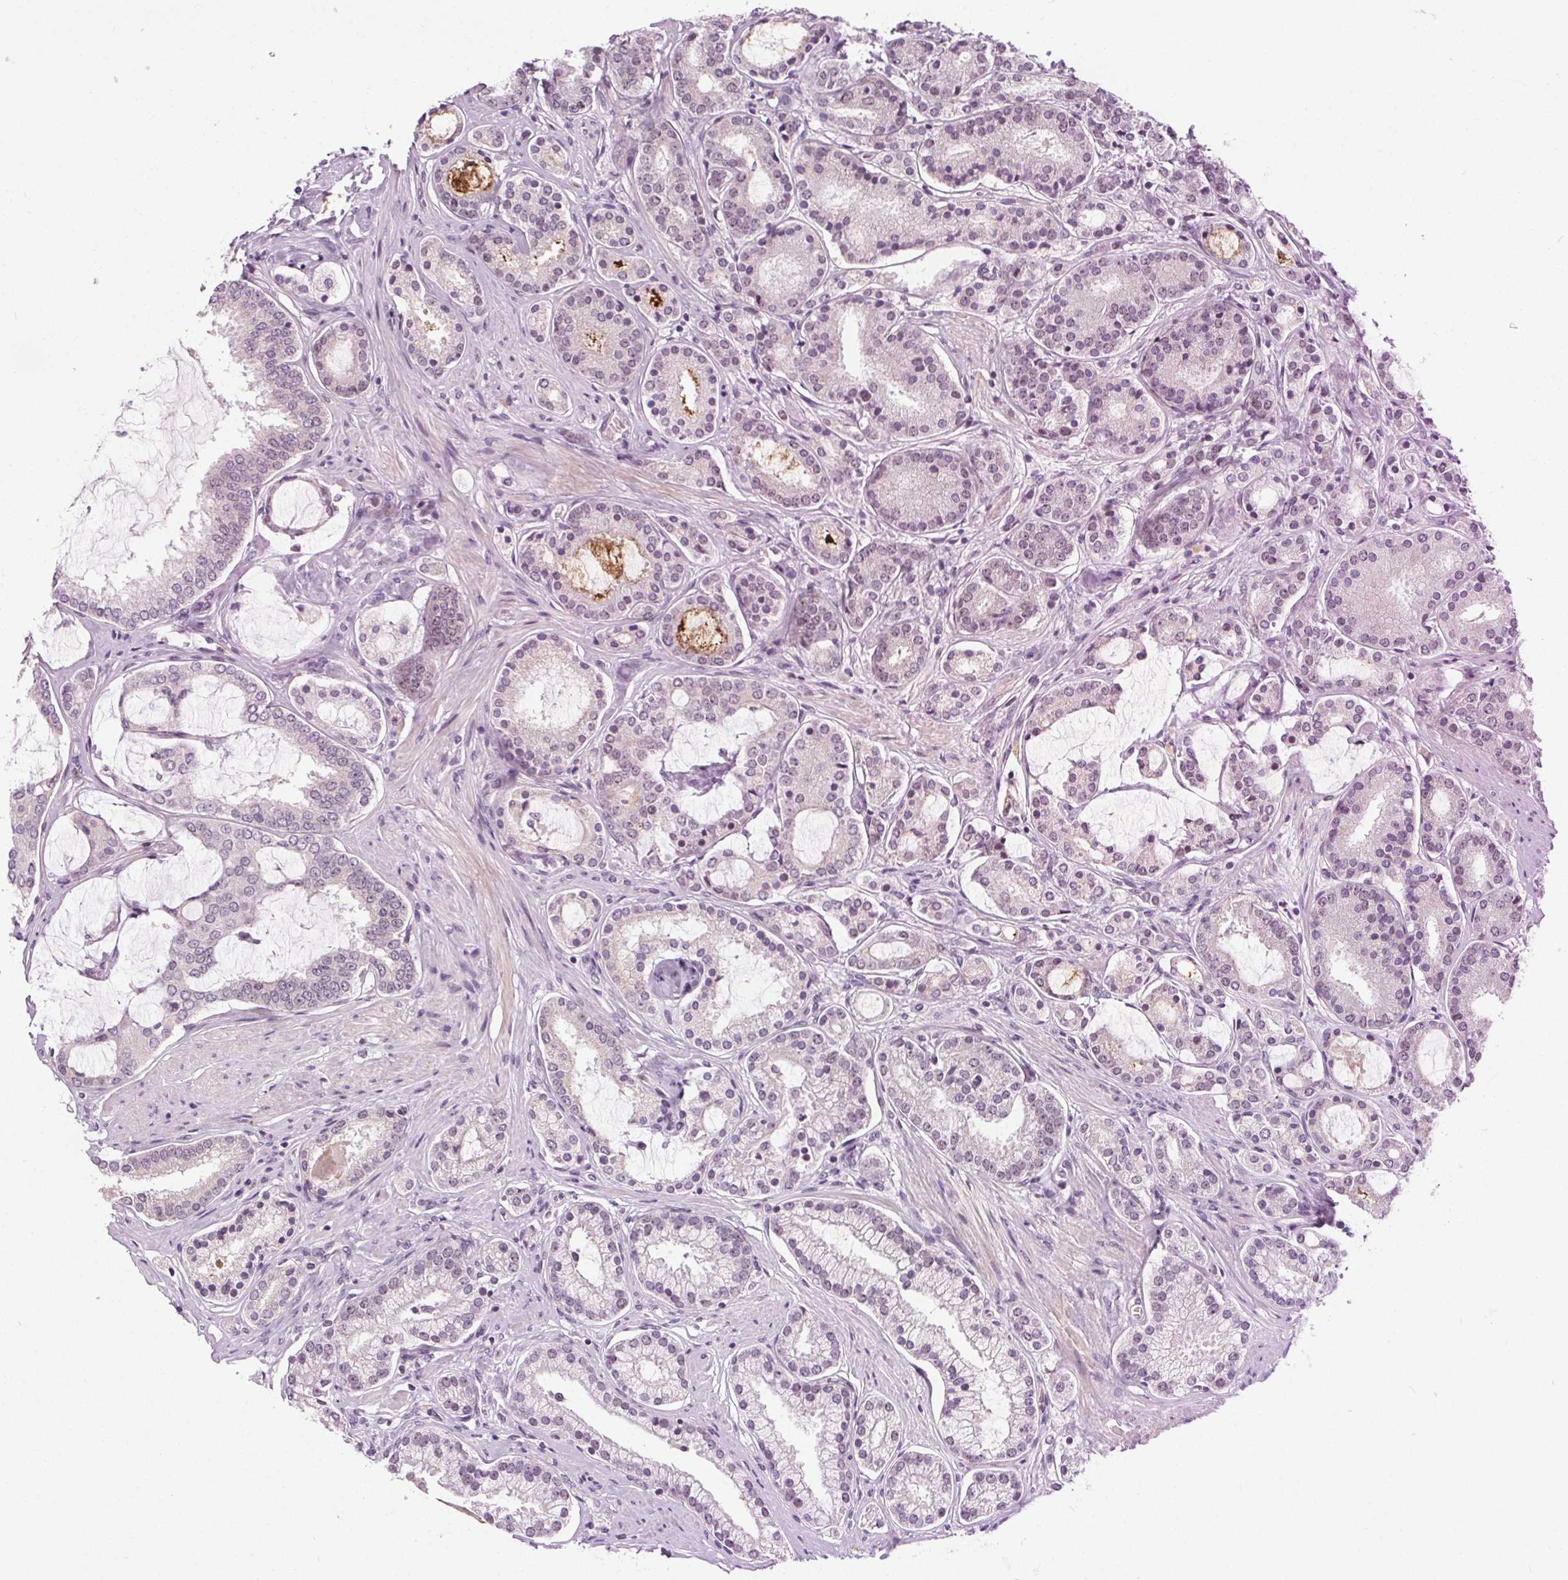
{"staining": {"intensity": "weak", "quantity": "<25%", "location": "nuclear"}, "tissue": "prostate cancer", "cell_type": "Tumor cells", "image_type": "cancer", "snomed": [{"axis": "morphology", "description": "Adenocarcinoma, High grade"}, {"axis": "topography", "description": "Prostate"}], "caption": "IHC photomicrograph of neoplastic tissue: prostate cancer stained with DAB (3,3'-diaminobenzidine) demonstrates no significant protein expression in tumor cells. (DAB immunohistochemistry visualized using brightfield microscopy, high magnification).", "gene": "MED6", "patient": {"sex": "male", "age": 63}}